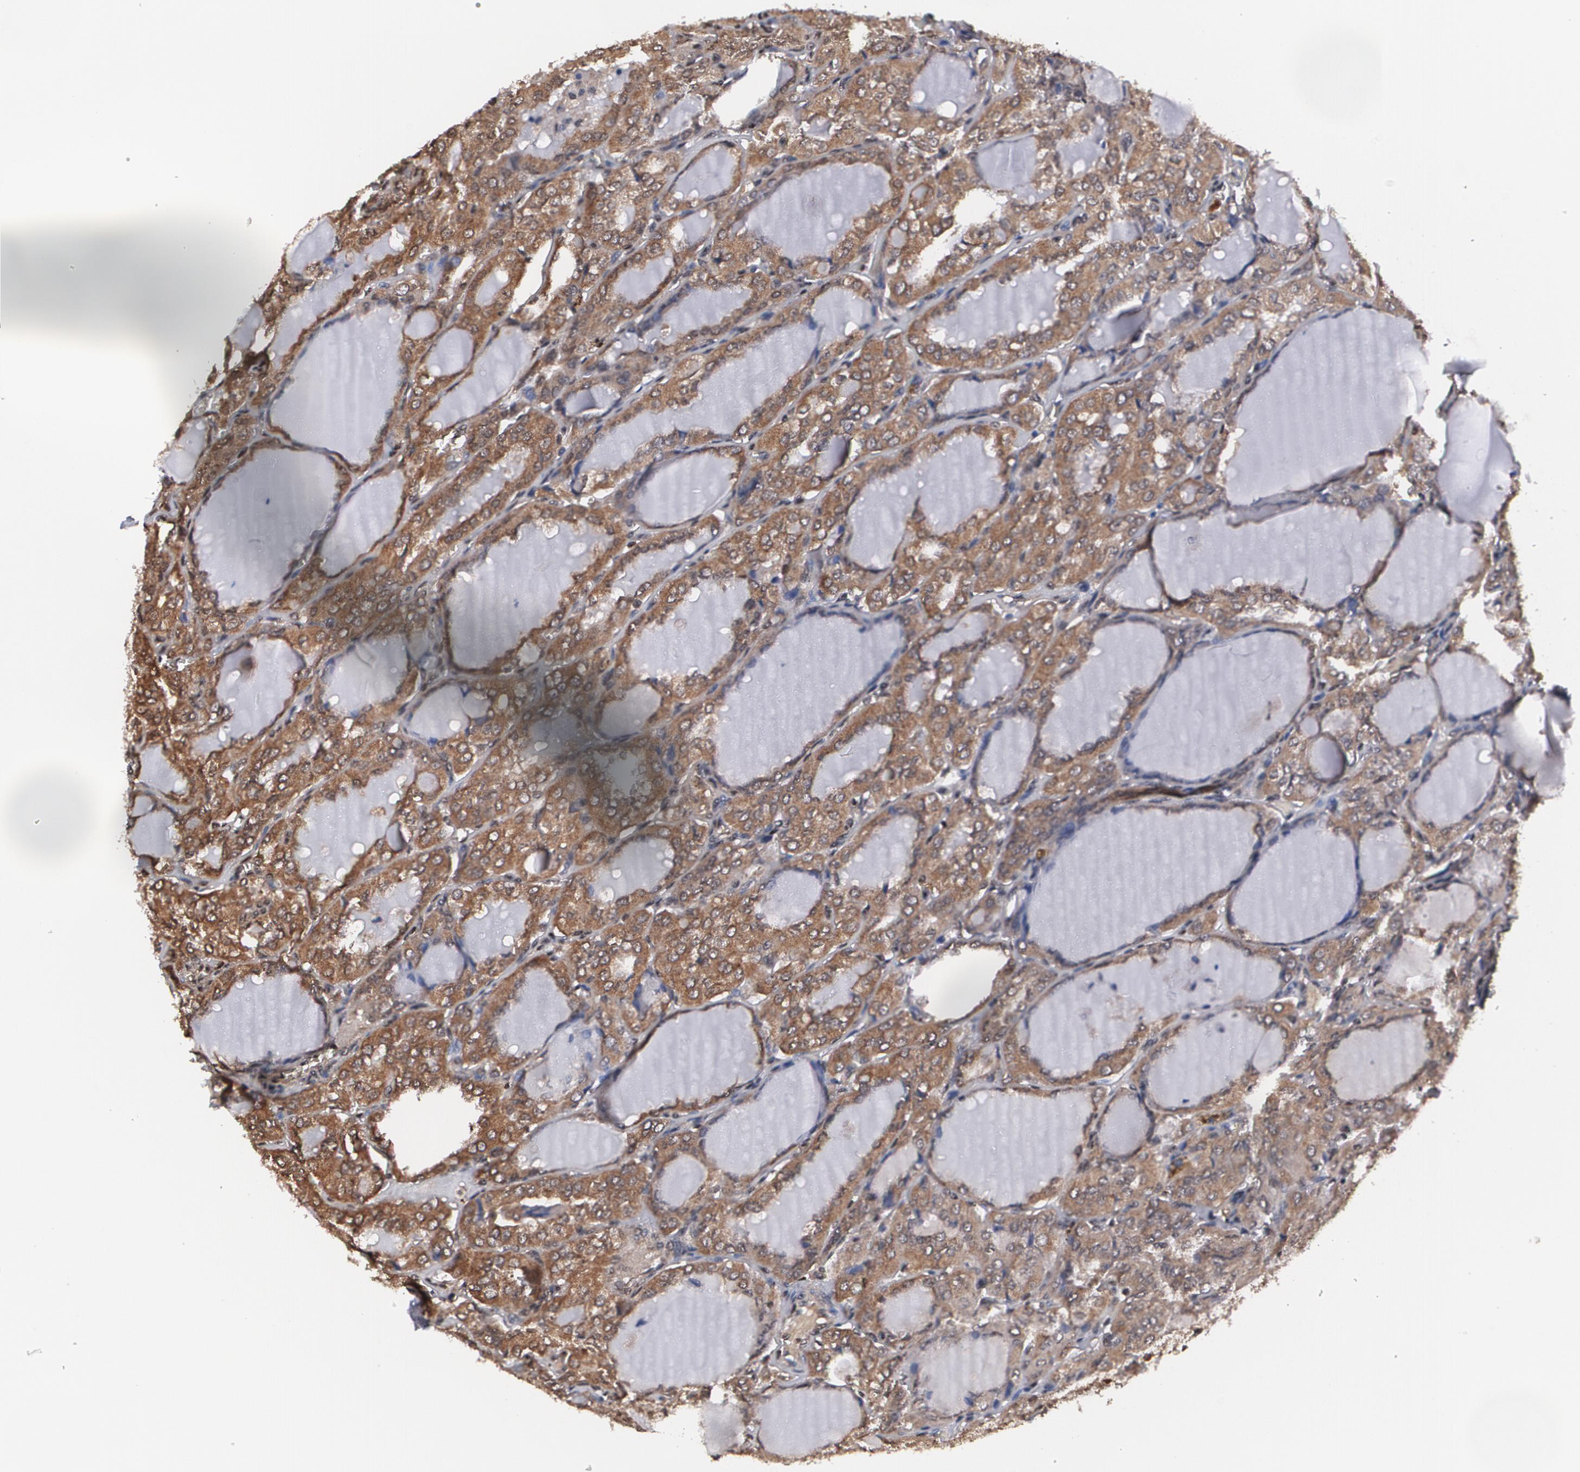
{"staining": {"intensity": "moderate", "quantity": ">75%", "location": "cytoplasmic/membranous"}, "tissue": "thyroid cancer", "cell_type": "Tumor cells", "image_type": "cancer", "snomed": [{"axis": "morphology", "description": "Papillary adenocarcinoma, NOS"}, {"axis": "topography", "description": "Thyroid gland"}], "caption": "This histopathology image exhibits papillary adenocarcinoma (thyroid) stained with immunohistochemistry (IHC) to label a protein in brown. The cytoplasmic/membranous of tumor cells show moderate positivity for the protein. Nuclei are counter-stained blue.", "gene": "MVP", "patient": {"sex": "male", "age": 20}}